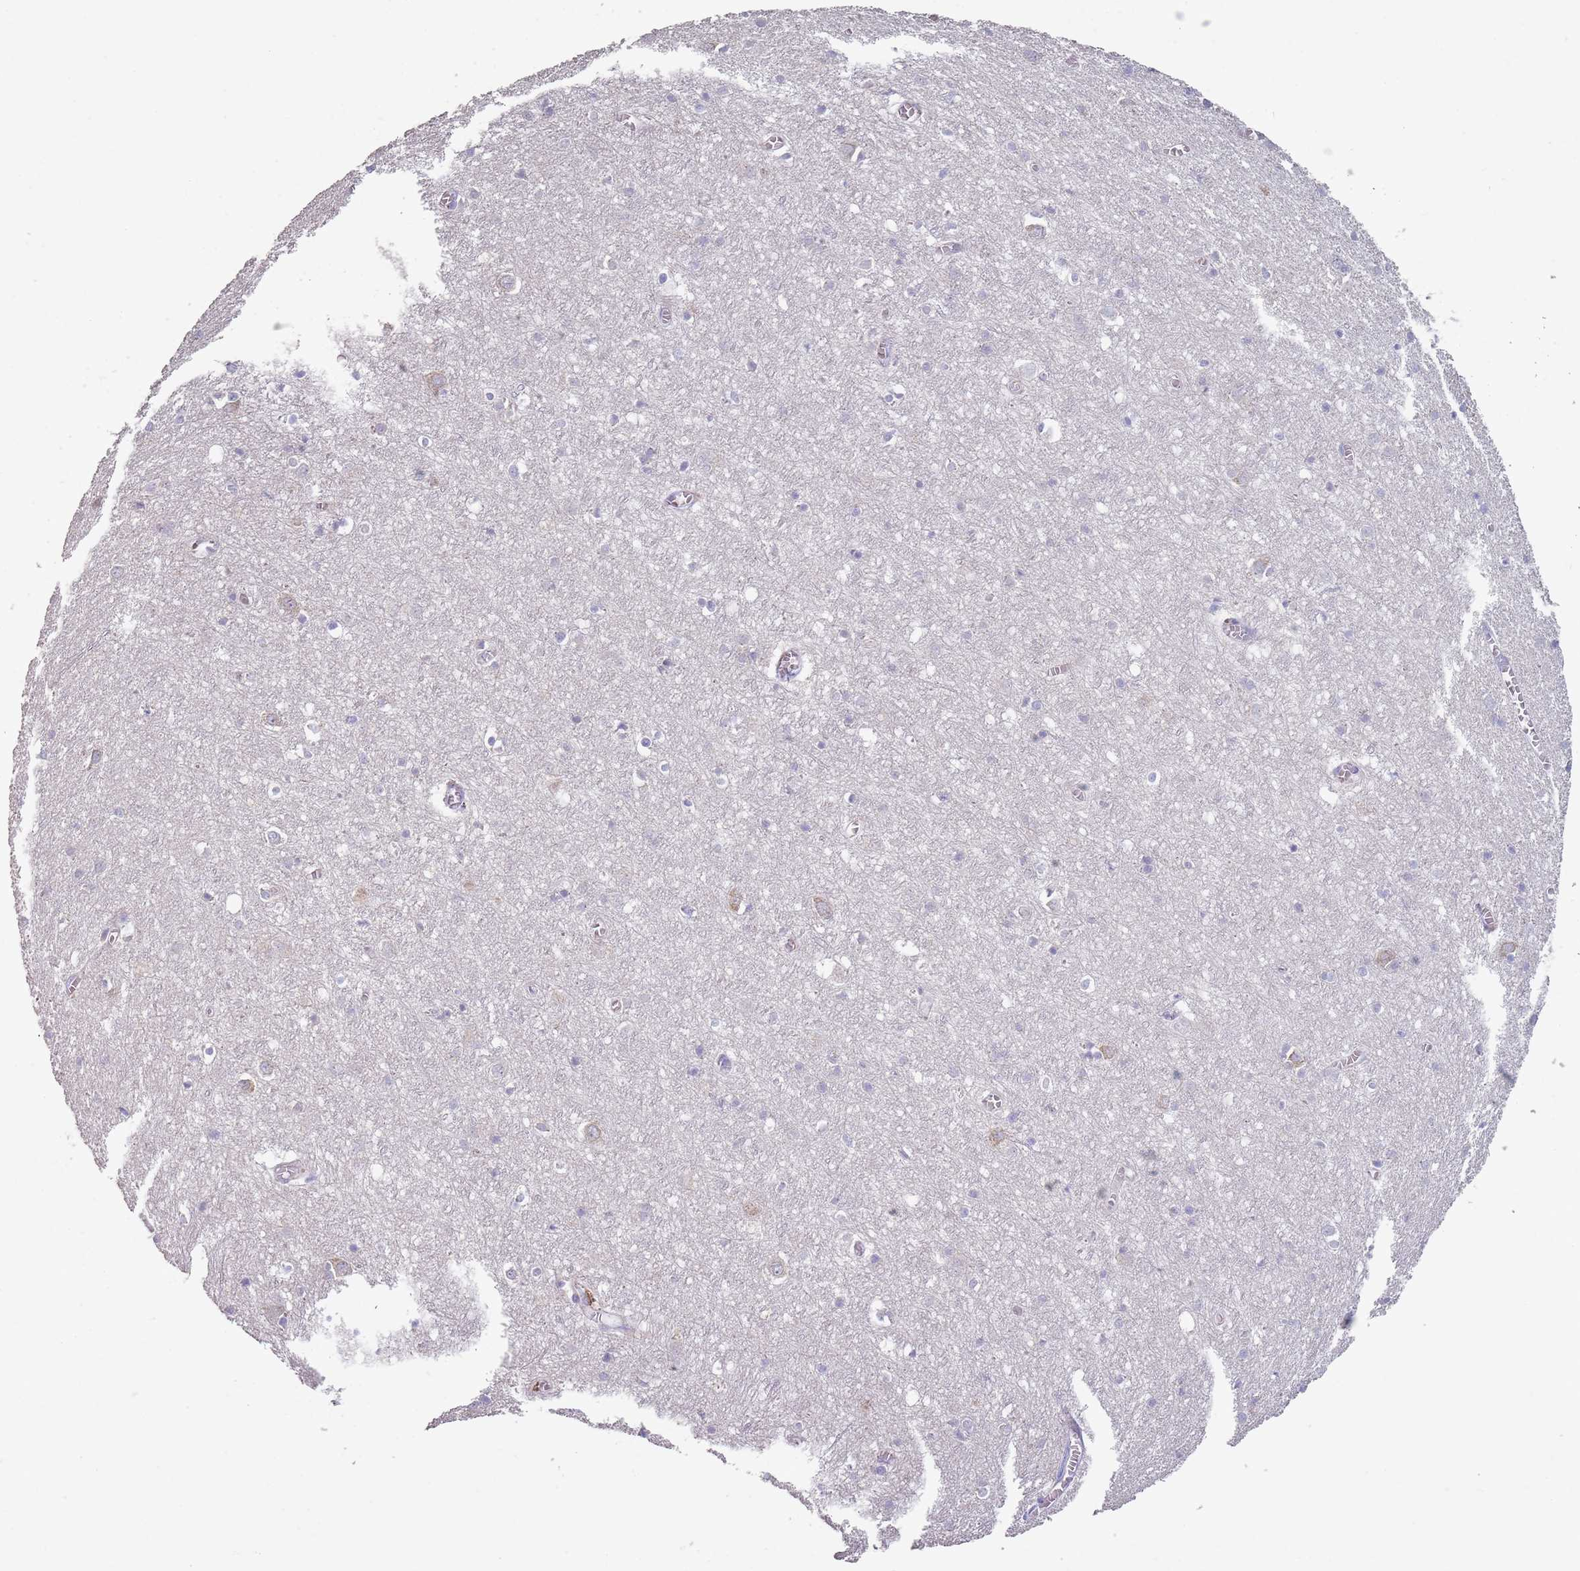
{"staining": {"intensity": "negative", "quantity": "none", "location": "none"}, "tissue": "cerebral cortex", "cell_type": "Endothelial cells", "image_type": "normal", "snomed": [{"axis": "morphology", "description": "Normal tissue, NOS"}, {"axis": "topography", "description": "Cerebral cortex"}], "caption": "Protein analysis of benign cerebral cortex reveals no significant staining in endothelial cells. (DAB (3,3'-diaminobenzidine) IHC with hematoxylin counter stain).", "gene": "ZNF583", "patient": {"sex": "female", "age": 64}}